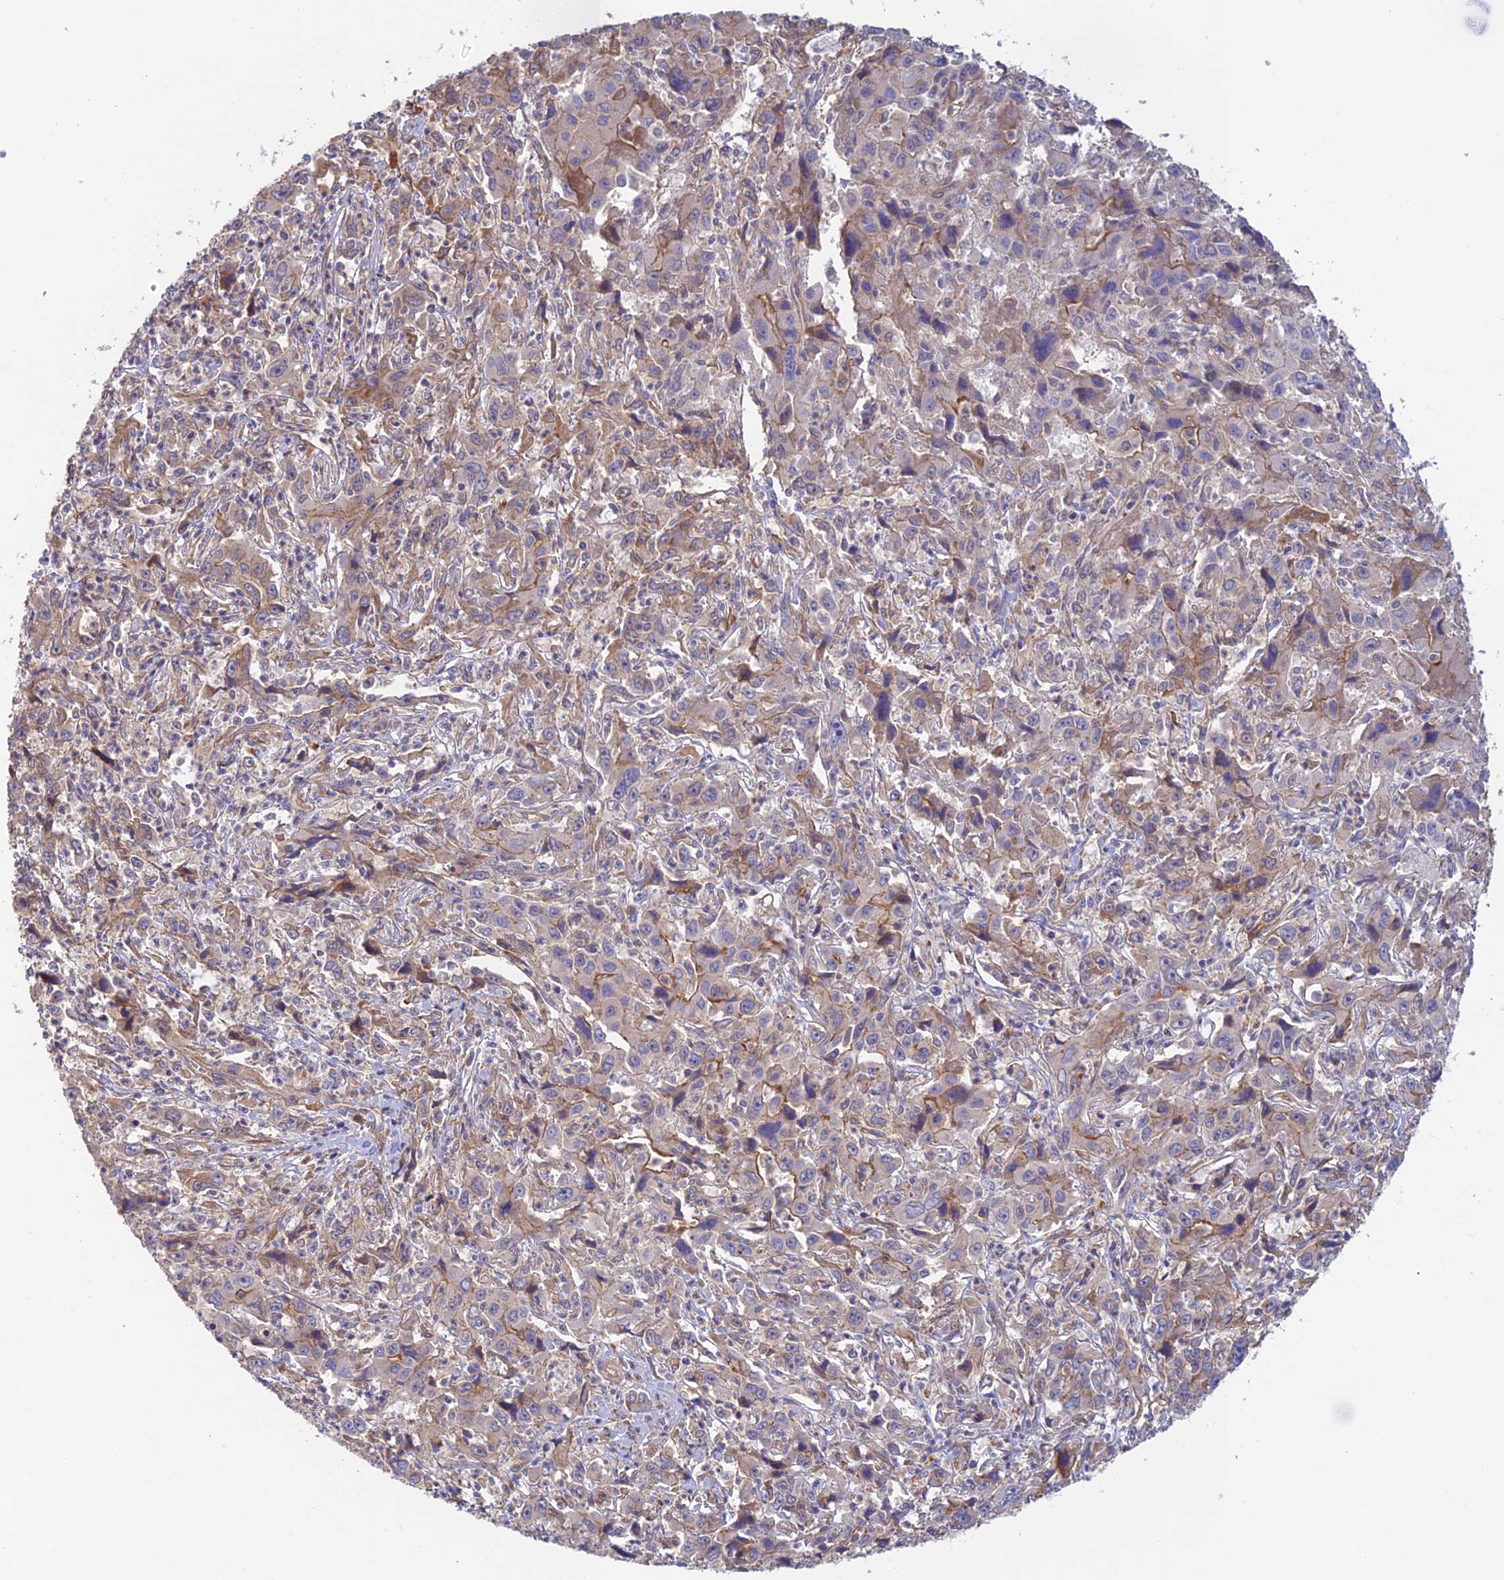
{"staining": {"intensity": "moderate", "quantity": "<25%", "location": "cytoplasmic/membranous"}, "tissue": "liver cancer", "cell_type": "Tumor cells", "image_type": "cancer", "snomed": [{"axis": "morphology", "description": "Carcinoma, Hepatocellular, NOS"}, {"axis": "topography", "description": "Liver"}], "caption": "Protein positivity by IHC exhibits moderate cytoplasmic/membranous positivity in approximately <25% of tumor cells in liver cancer (hepatocellular carcinoma). (Brightfield microscopy of DAB IHC at high magnification).", "gene": "MYO9A", "patient": {"sex": "male", "age": 63}}